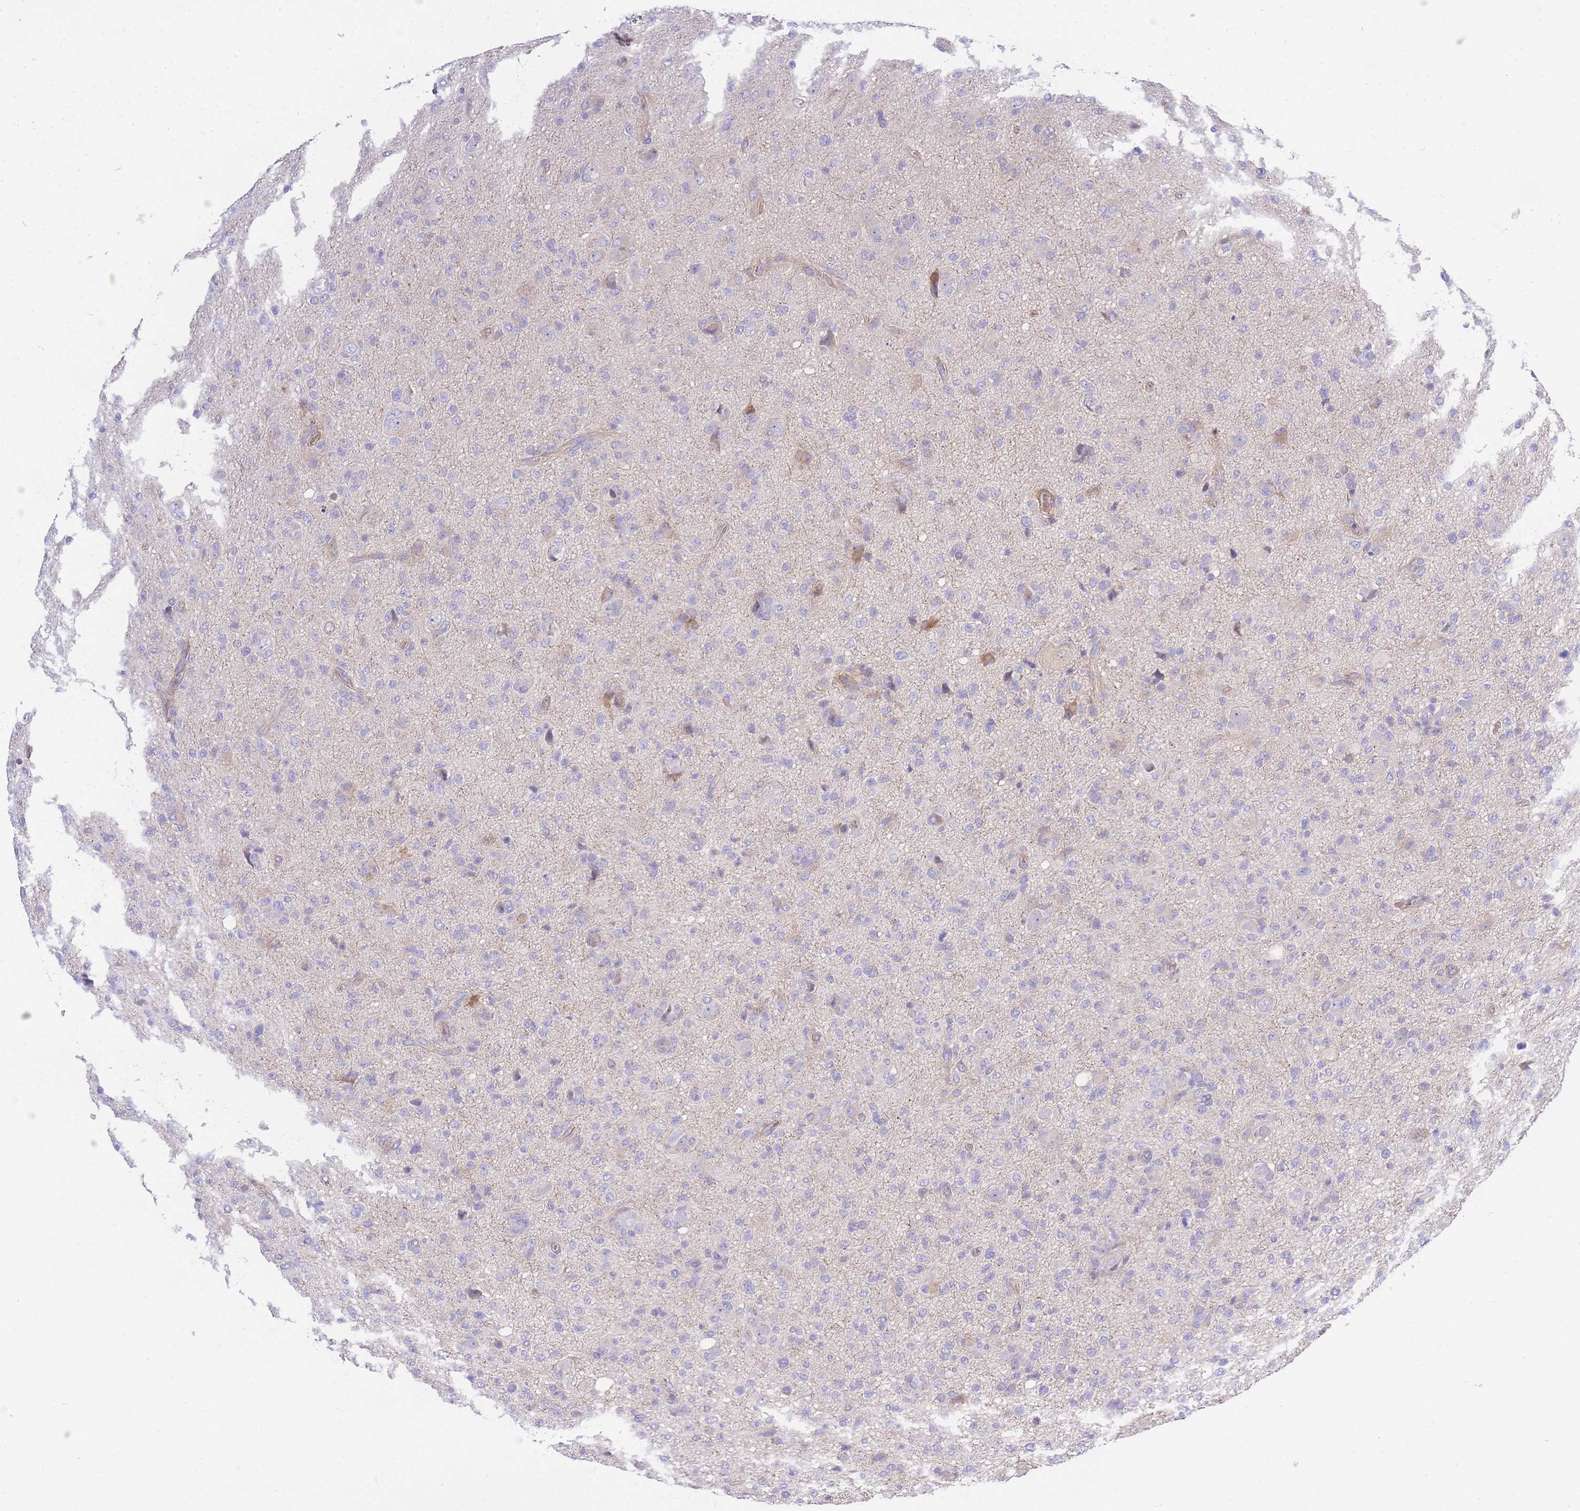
{"staining": {"intensity": "negative", "quantity": "none", "location": "none"}, "tissue": "glioma", "cell_type": "Tumor cells", "image_type": "cancer", "snomed": [{"axis": "morphology", "description": "Glioma, malignant, High grade"}, {"axis": "topography", "description": "Brain"}], "caption": "A histopathology image of human malignant glioma (high-grade) is negative for staining in tumor cells.", "gene": "INSYN2B", "patient": {"sex": "female", "age": 57}}